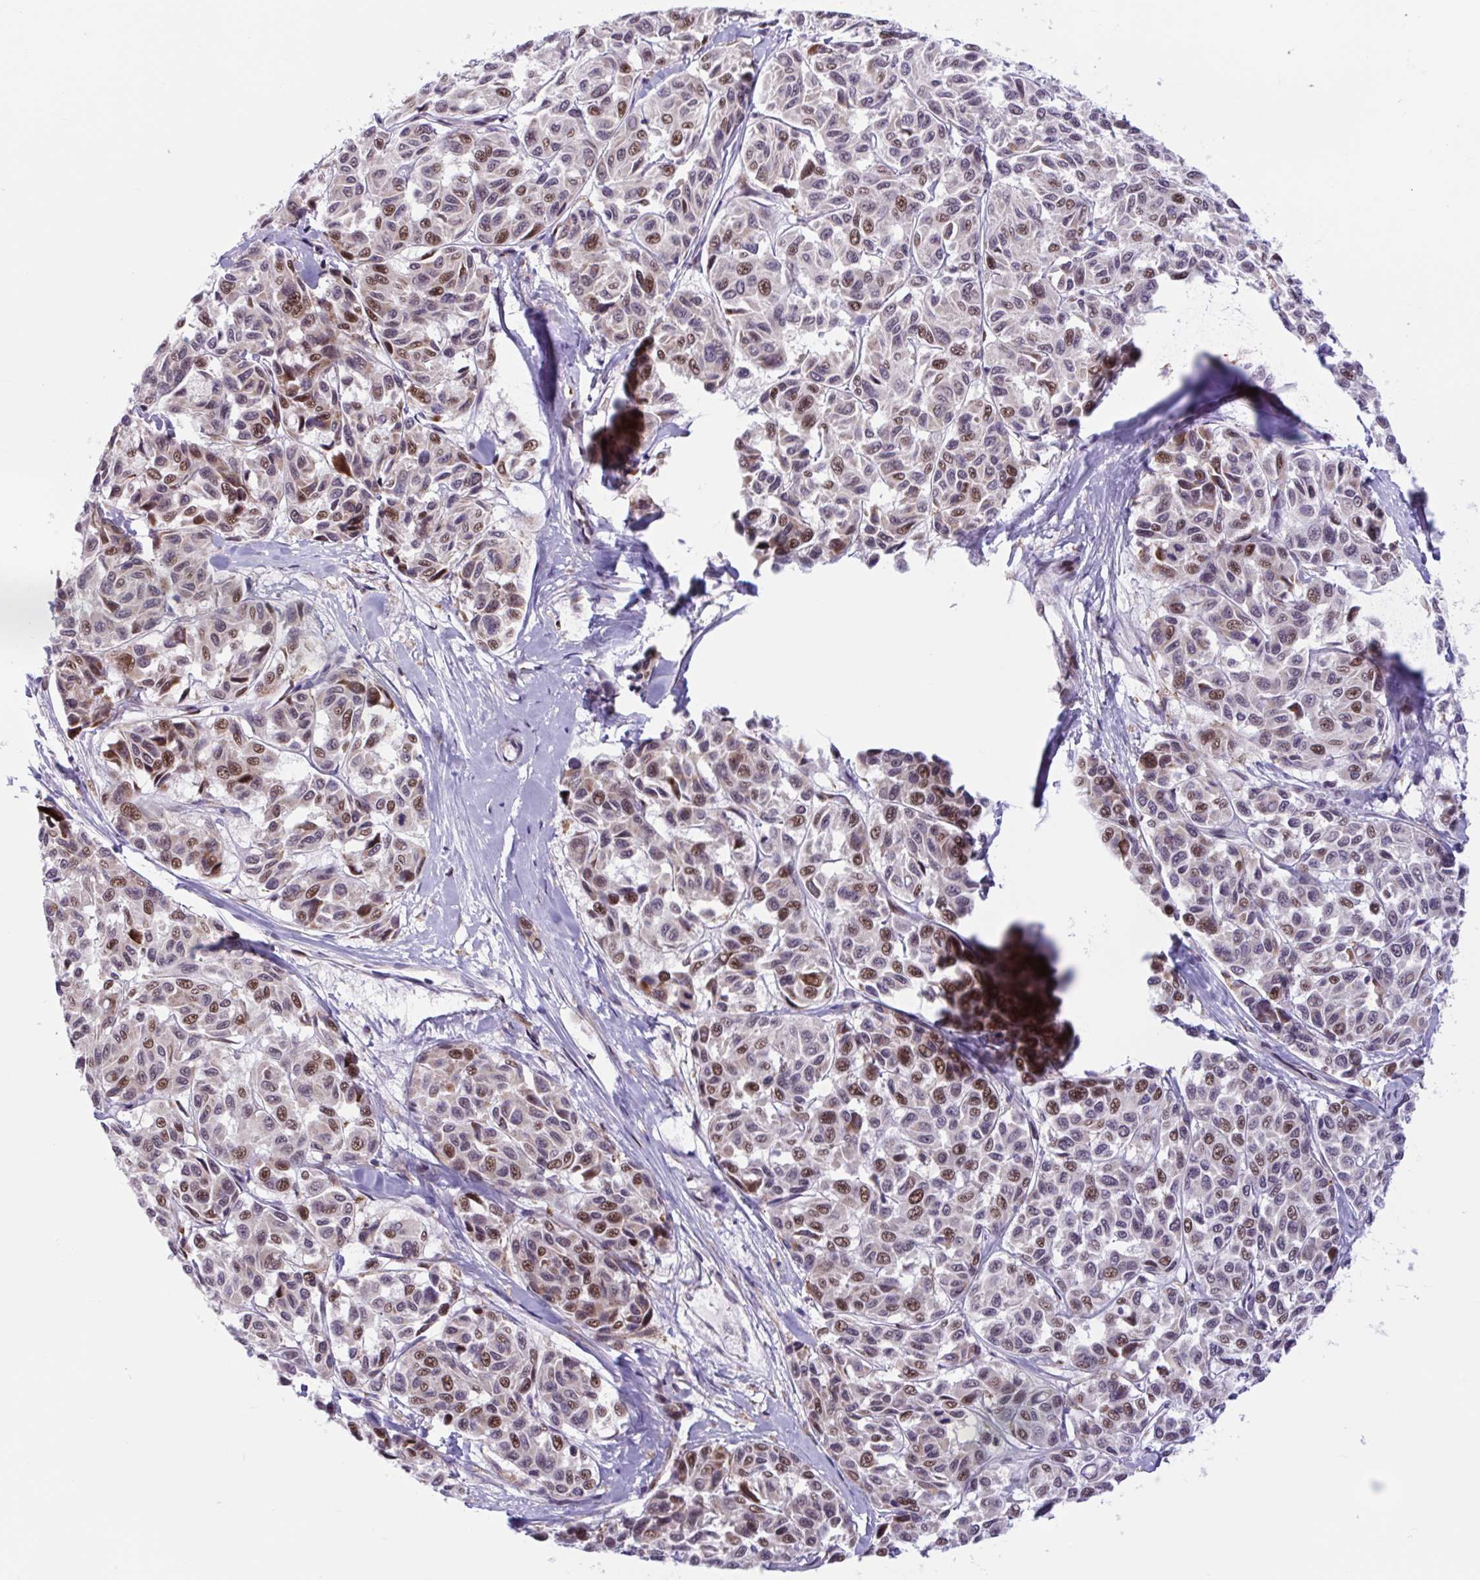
{"staining": {"intensity": "strong", "quantity": "25%-75%", "location": "nuclear"}, "tissue": "melanoma", "cell_type": "Tumor cells", "image_type": "cancer", "snomed": [{"axis": "morphology", "description": "Malignant melanoma, NOS"}, {"axis": "topography", "description": "Skin"}], "caption": "A high amount of strong nuclear expression is seen in about 25%-75% of tumor cells in melanoma tissue.", "gene": "RBL1", "patient": {"sex": "female", "age": 66}}